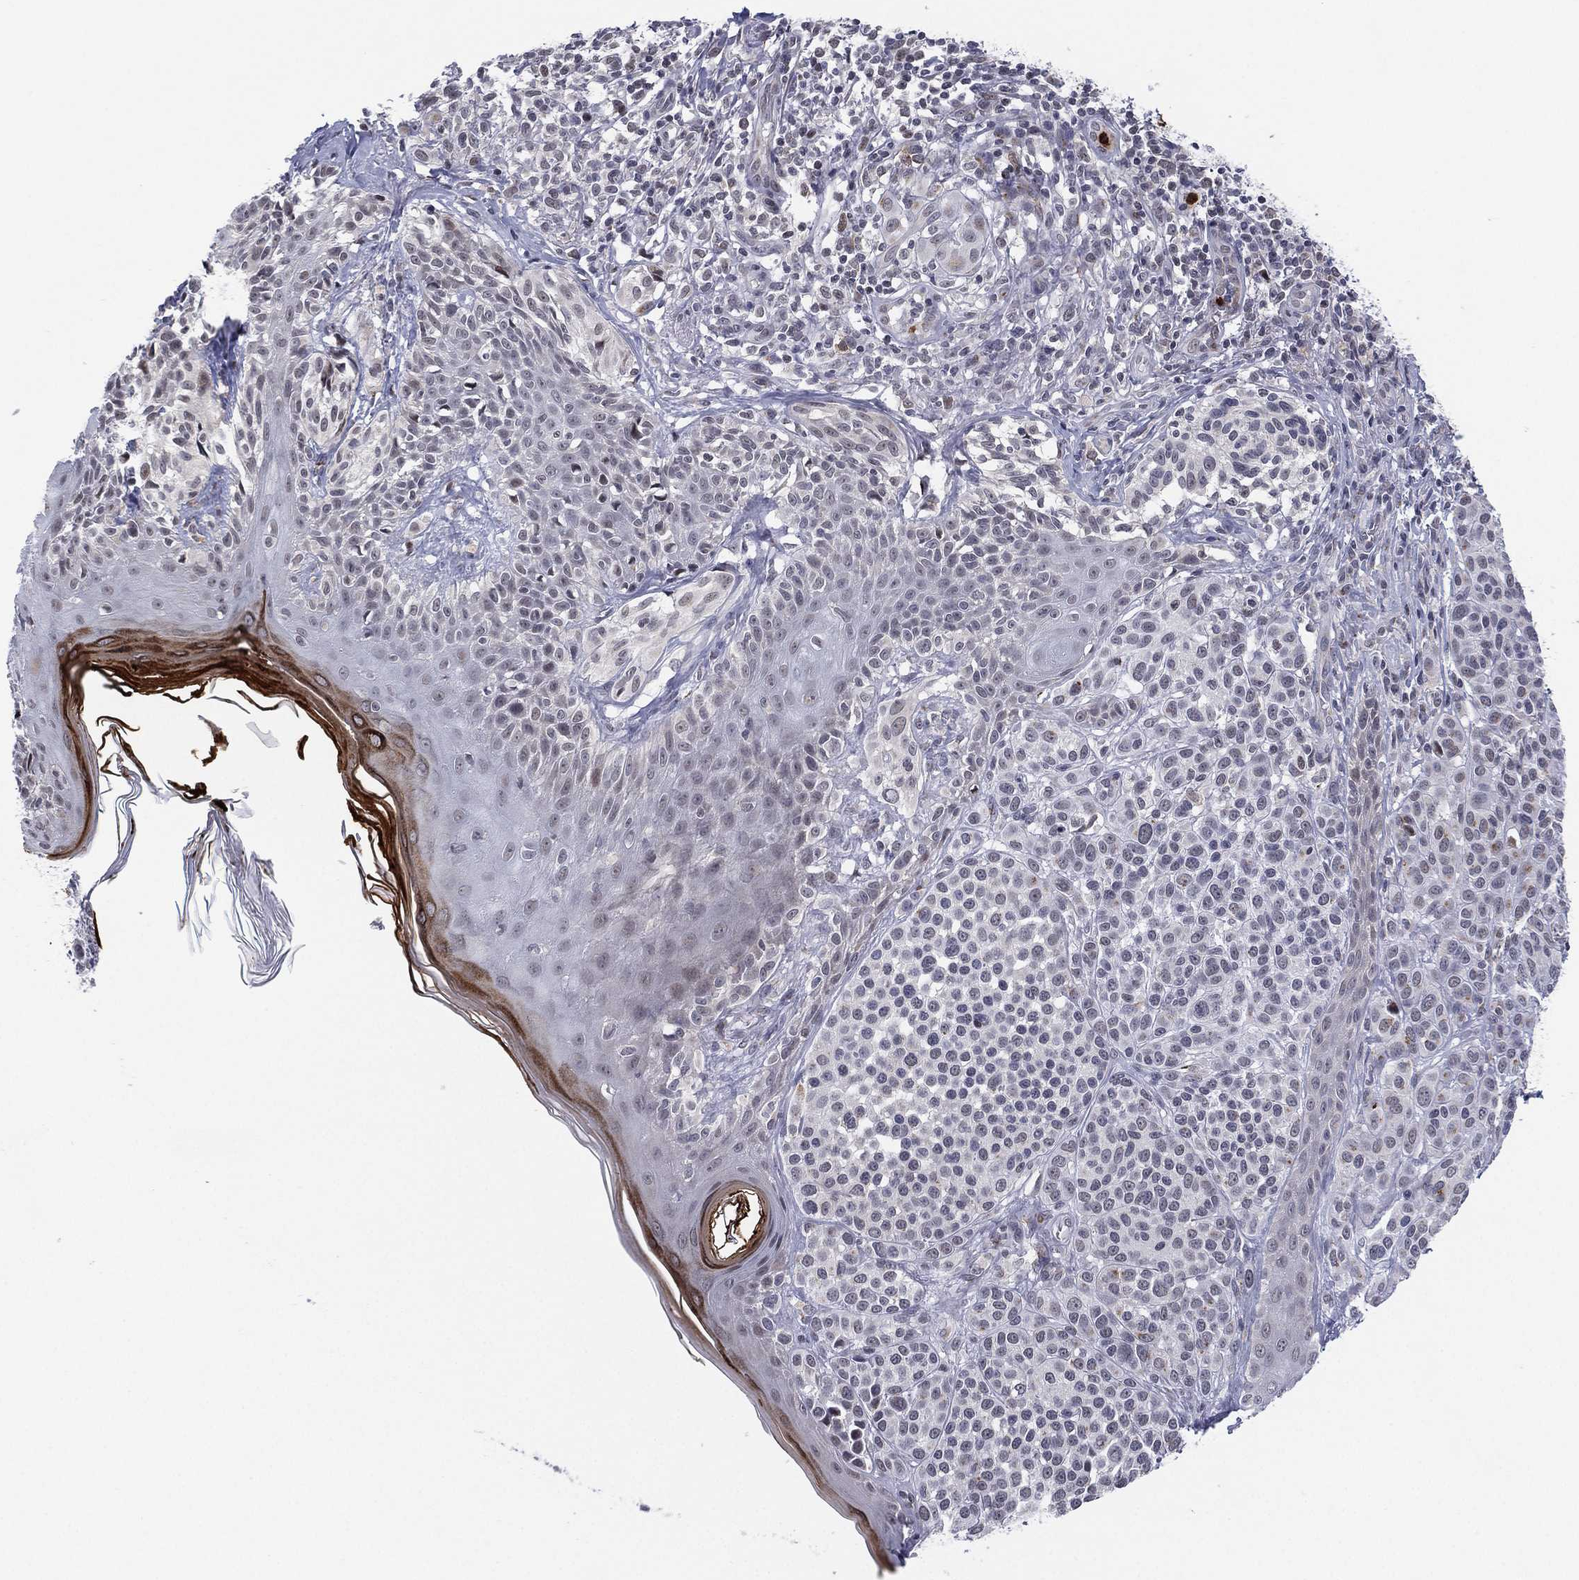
{"staining": {"intensity": "negative", "quantity": "none", "location": "none"}, "tissue": "melanoma", "cell_type": "Tumor cells", "image_type": "cancer", "snomed": [{"axis": "morphology", "description": "Malignant melanoma, NOS"}, {"axis": "topography", "description": "Skin"}], "caption": "Protein analysis of melanoma displays no significant positivity in tumor cells.", "gene": "CD177", "patient": {"sex": "male", "age": 79}}